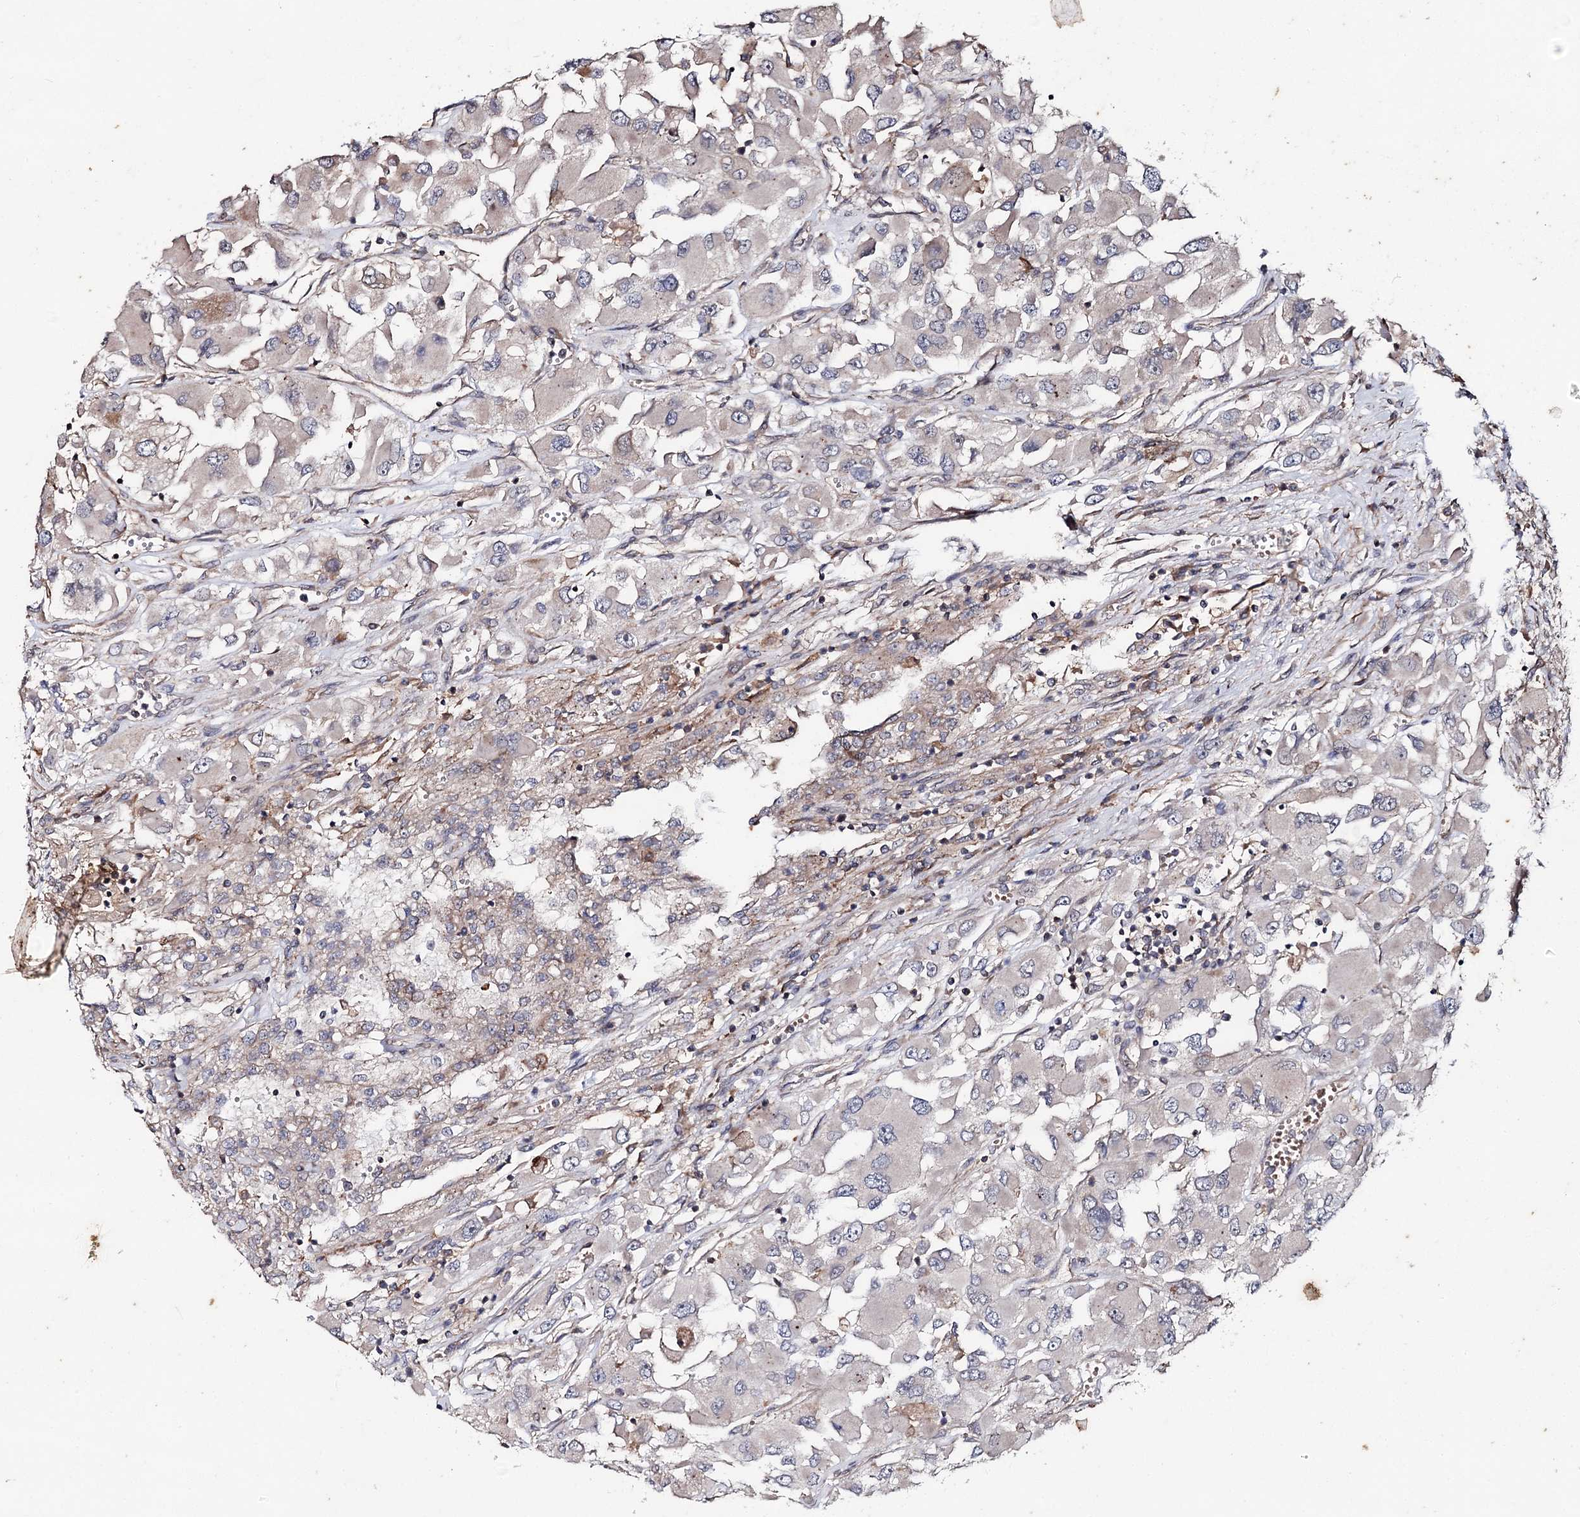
{"staining": {"intensity": "negative", "quantity": "none", "location": "none"}, "tissue": "renal cancer", "cell_type": "Tumor cells", "image_type": "cancer", "snomed": [{"axis": "morphology", "description": "Adenocarcinoma, NOS"}, {"axis": "topography", "description": "Kidney"}], "caption": "Tumor cells show no significant expression in adenocarcinoma (renal).", "gene": "MINDY3", "patient": {"sex": "female", "age": 52}}